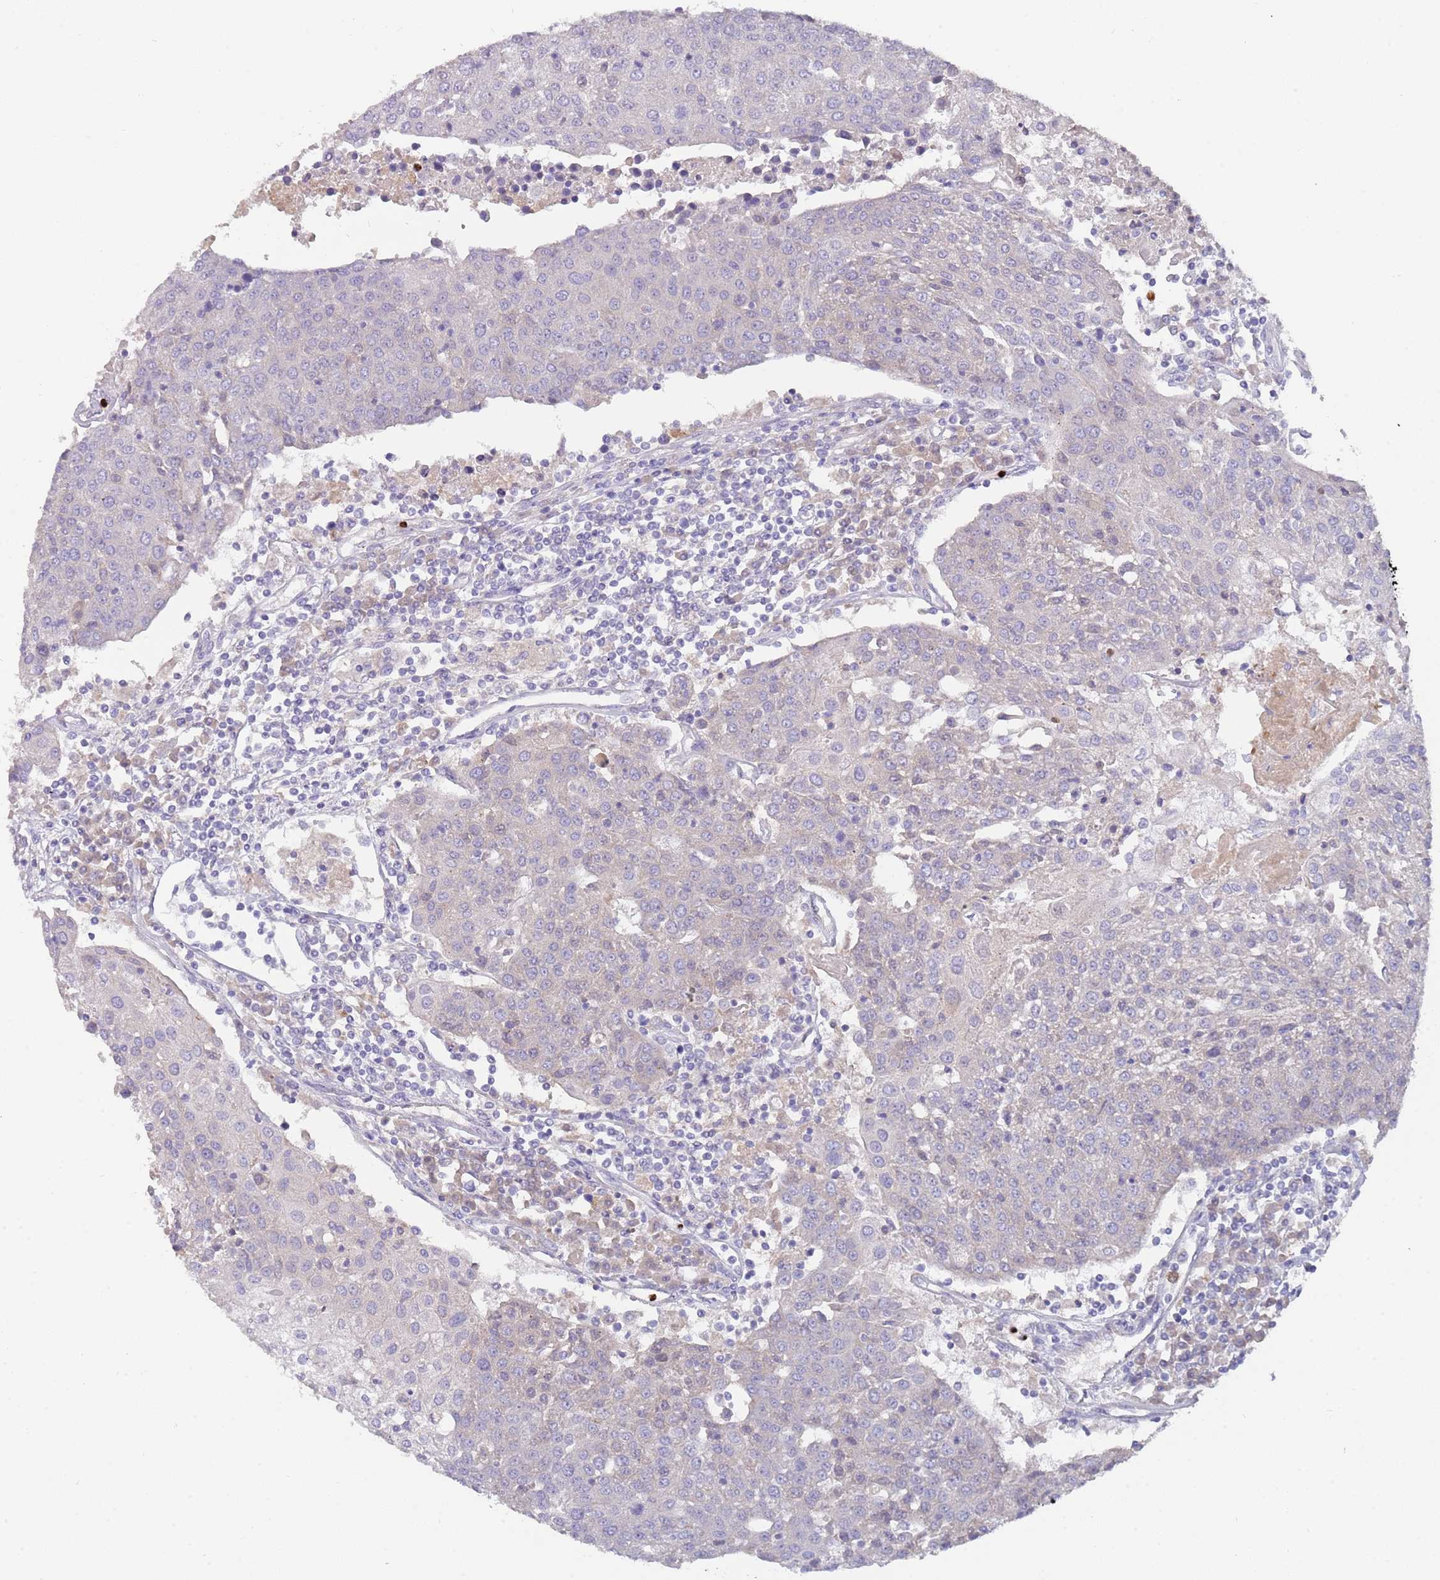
{"staining": {"intensity": "negative", "quantity": "none", "location": "none"}, "tissue": "urothelial cancer", "cell_type": "Tumor cells", "image_type": "cancer", "snomed": [{"axis": "morphology", "description": "Urothelial carcinoma, High grade"}, {"axis": "topography", "description": "Urinary bladder"}], "caption": "This is an IHC micrograph of urothelial cancer. There is no staining in tumor cells.", "gene": "TMEM251", "patient": {"sex": "female", "age": 85}}